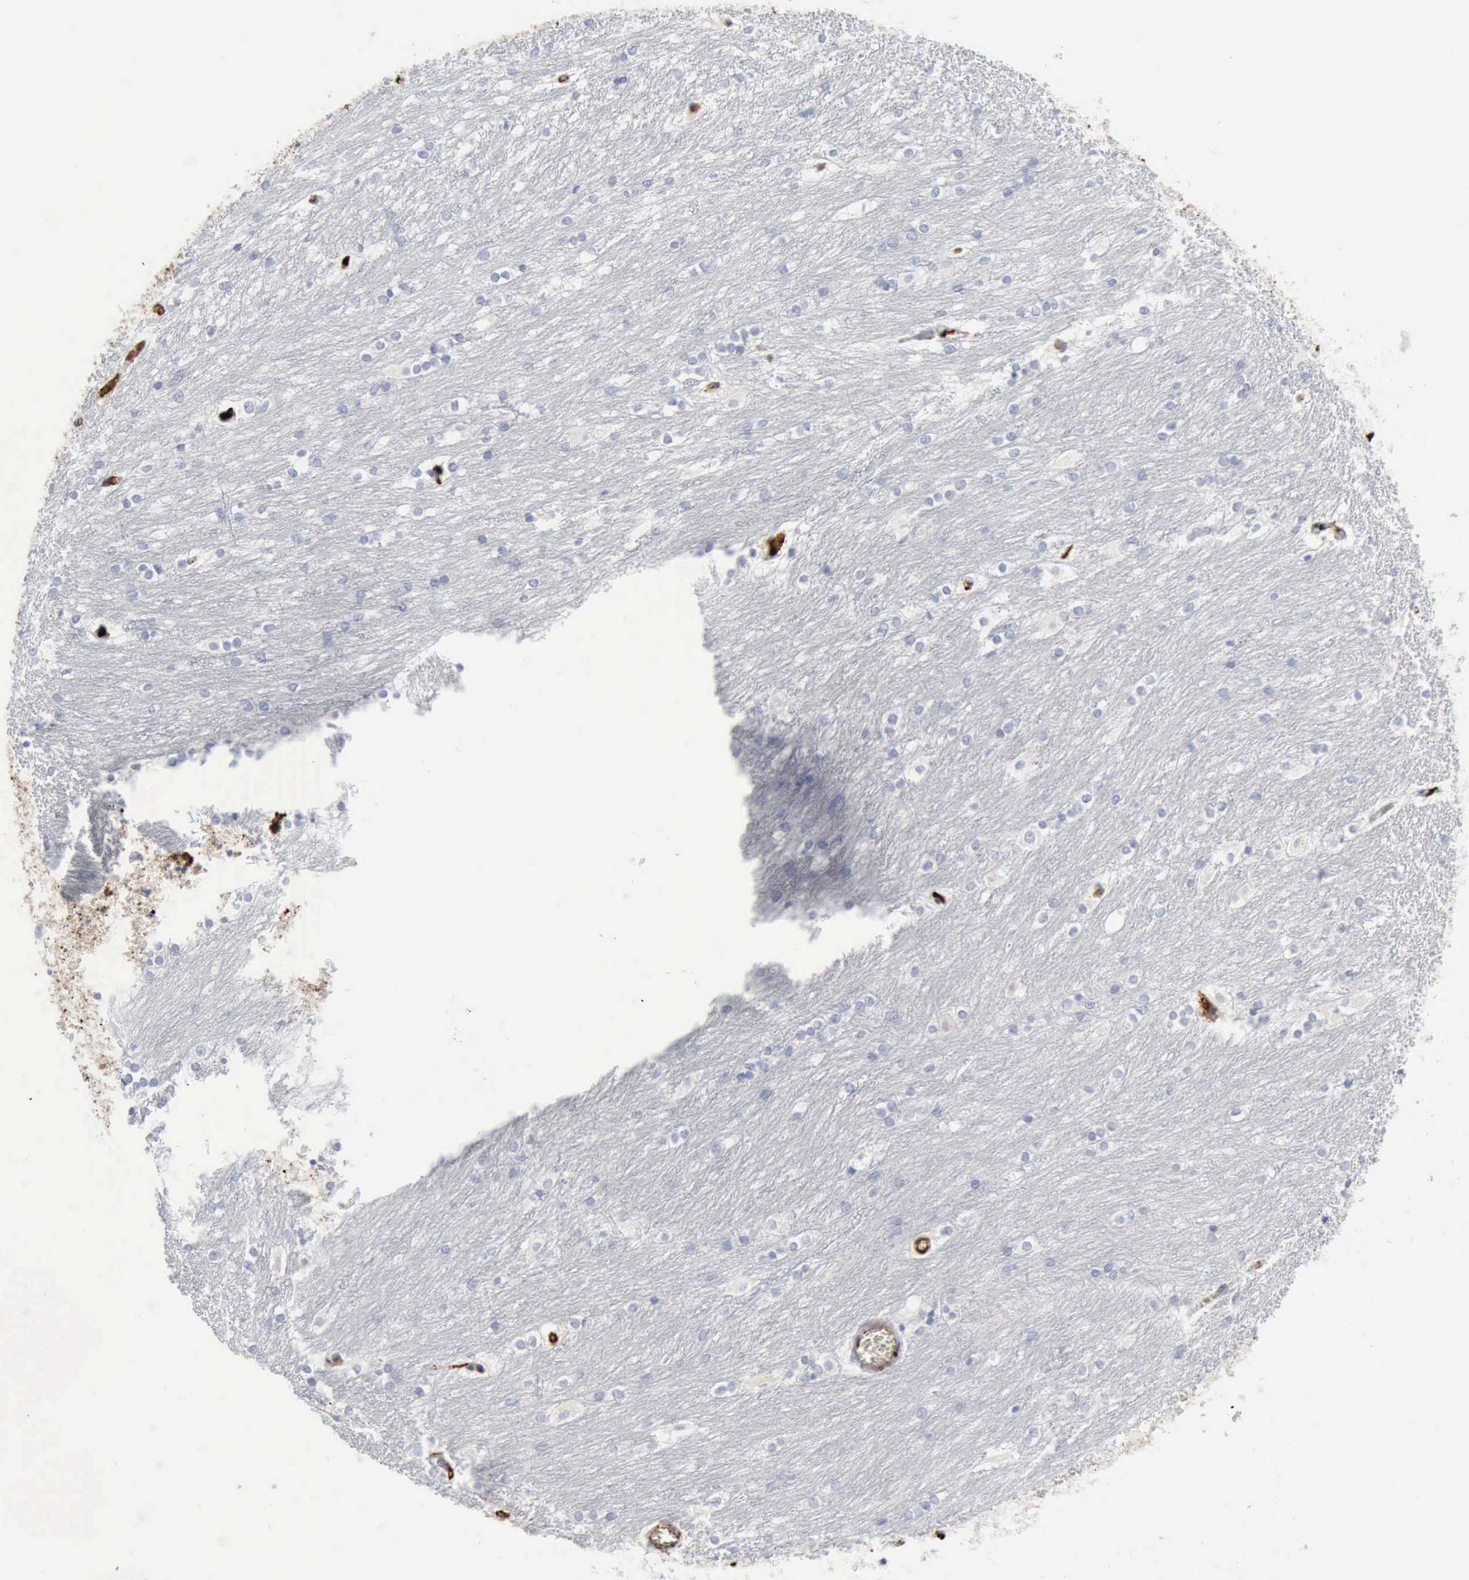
{"staining": {"intensity": "negative", "quantity": "none", "location": "none"}, "tissue": "caudate", "cell_type": "Glial cells", "image_type": "normal", "snomed": [{"axis": "morphology", "description": "Normal tissue, NOS"}, {"axis": "topography", "description": "Lateral ventricle wall"}], "caption": "IHC histopathology image of unremarkable caudate: caudate stained with DAB (3,3'-diaminobenzidine) exhibits no significant protein staining in glial cells.", "gene": "C4BPA", "patient": {"sex": "female", "age": 19}}